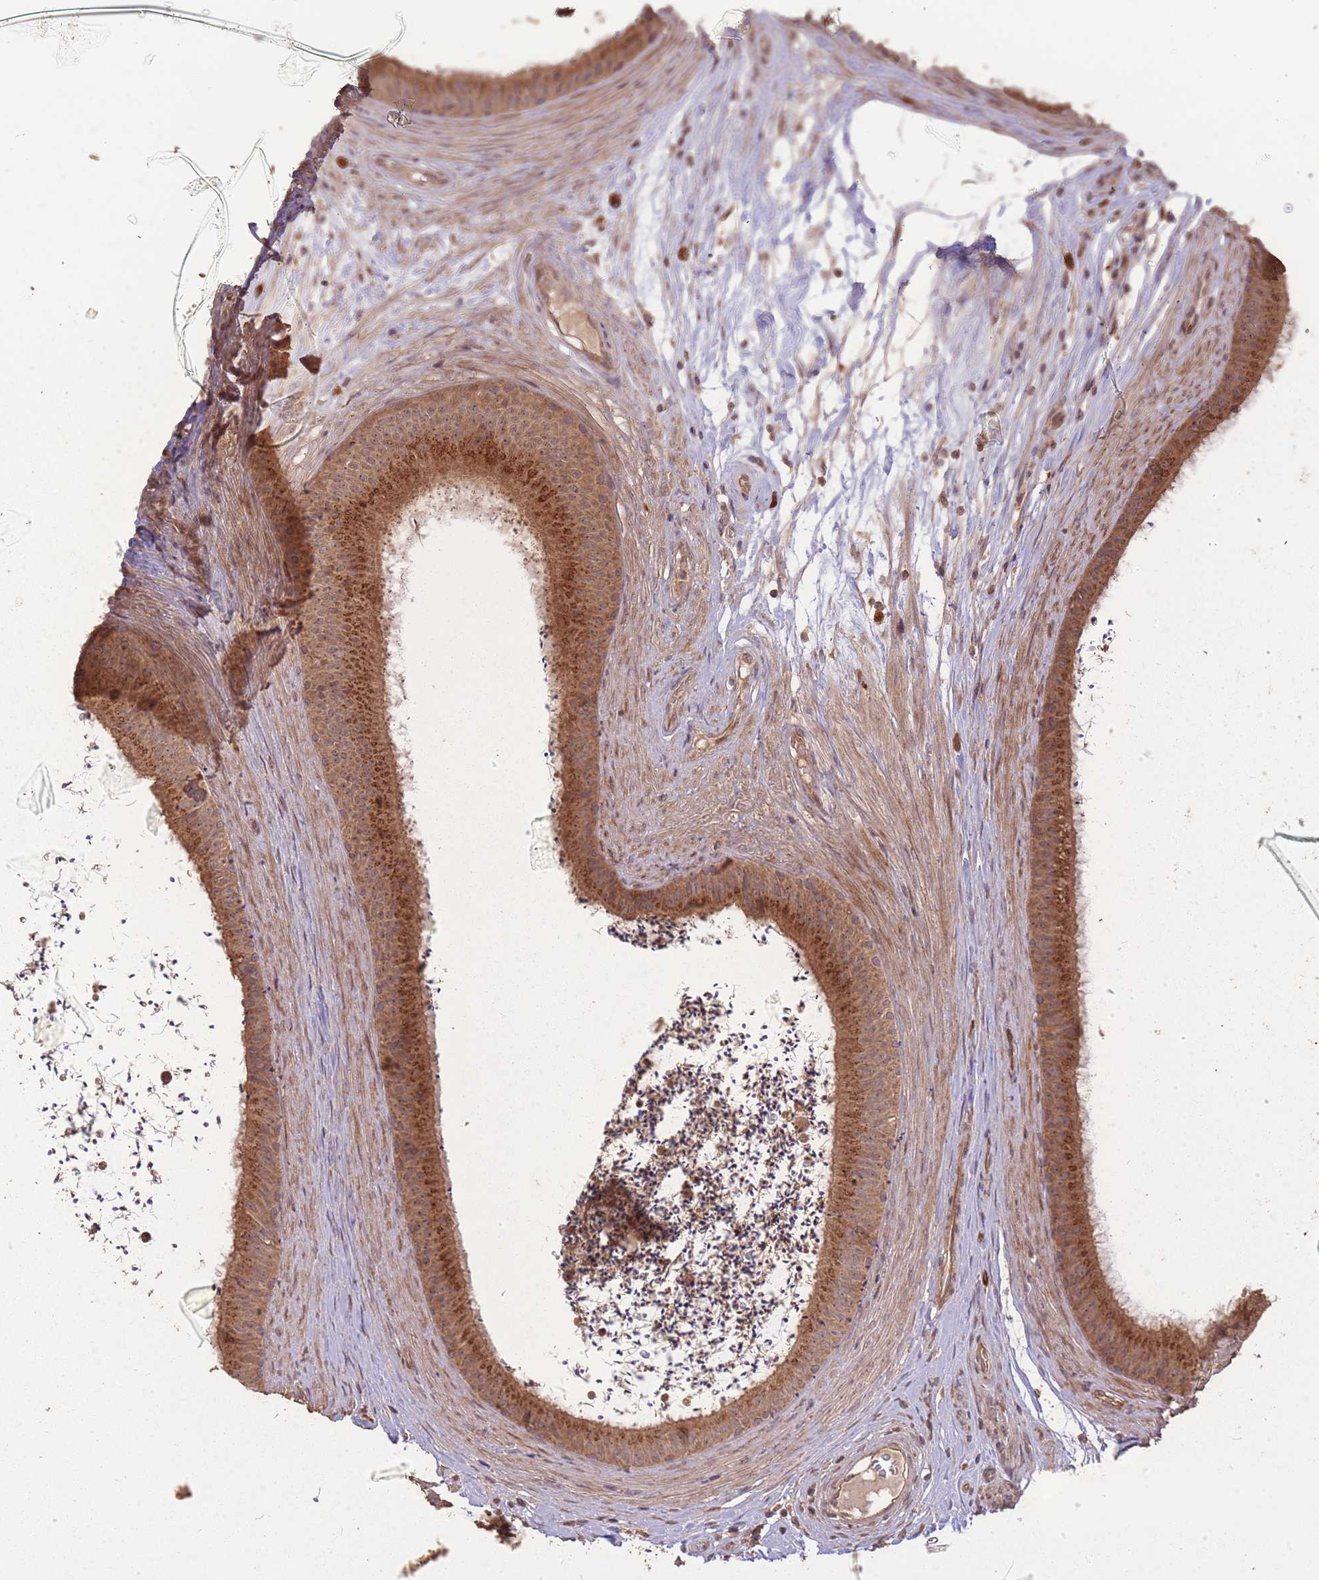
{"staining": {"intensity": "strong", "quantity": ">75%", "location": "cytoplasmic/membranous"}, "tissue": "epididymis", "cell_type": "Glandular cells", "image_type": "normal", "snomed": [{"axis": "morphology", "description": "Normal tissue, NOS"}, {"axis": "topography", "description": "Testis"}, {"axis": "topography", "description": "Epididymis"}], "caption": "A micrograph of epididymis stained for a protein displays strong cytoplasmic/membranous brown staining in glandular cells.", "gene": "ERBB3", "patient": {"sex": "male", "age": 41}}